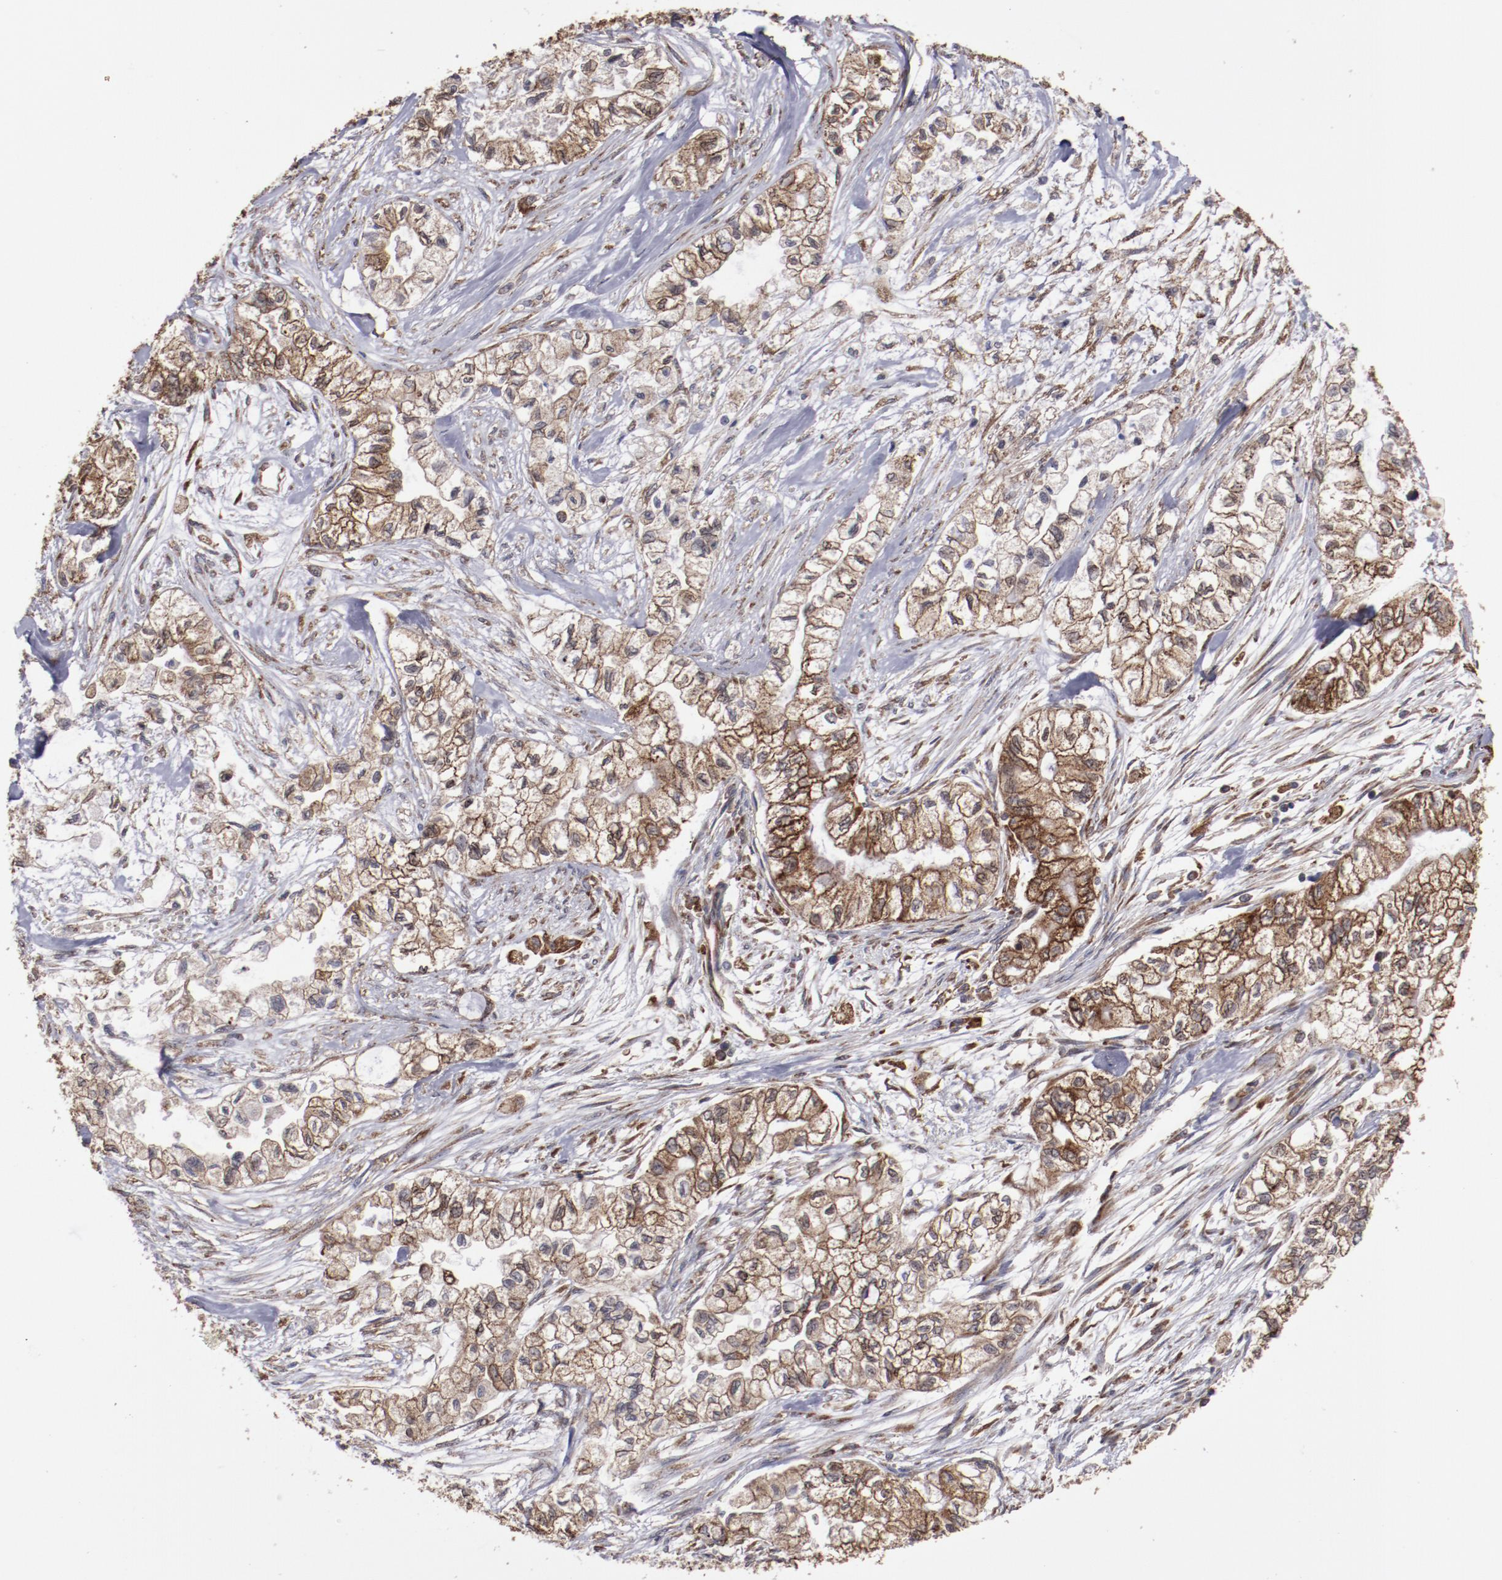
{"staining": {"intensity": "strong", "quantity": ">75%", "location": "cytoplasmic/membranous"}, "tissue": "pancreatic cancer", "cell_type": "Tumor cells", "image_type": "cancer", "snomed": [{"axis": "morphology", "description": "Adenocarcinoma, NOS"}, {"axis": "topography", "description": "Pancreas"}], "caption": "Pancreatic adenocarcinoma stained for a protein demonstrates strong cytoplasmic/membranous positivity in tumor cells.", "gene": "RPS4Y1", "patient": {"sex": "male", "age": 79}}